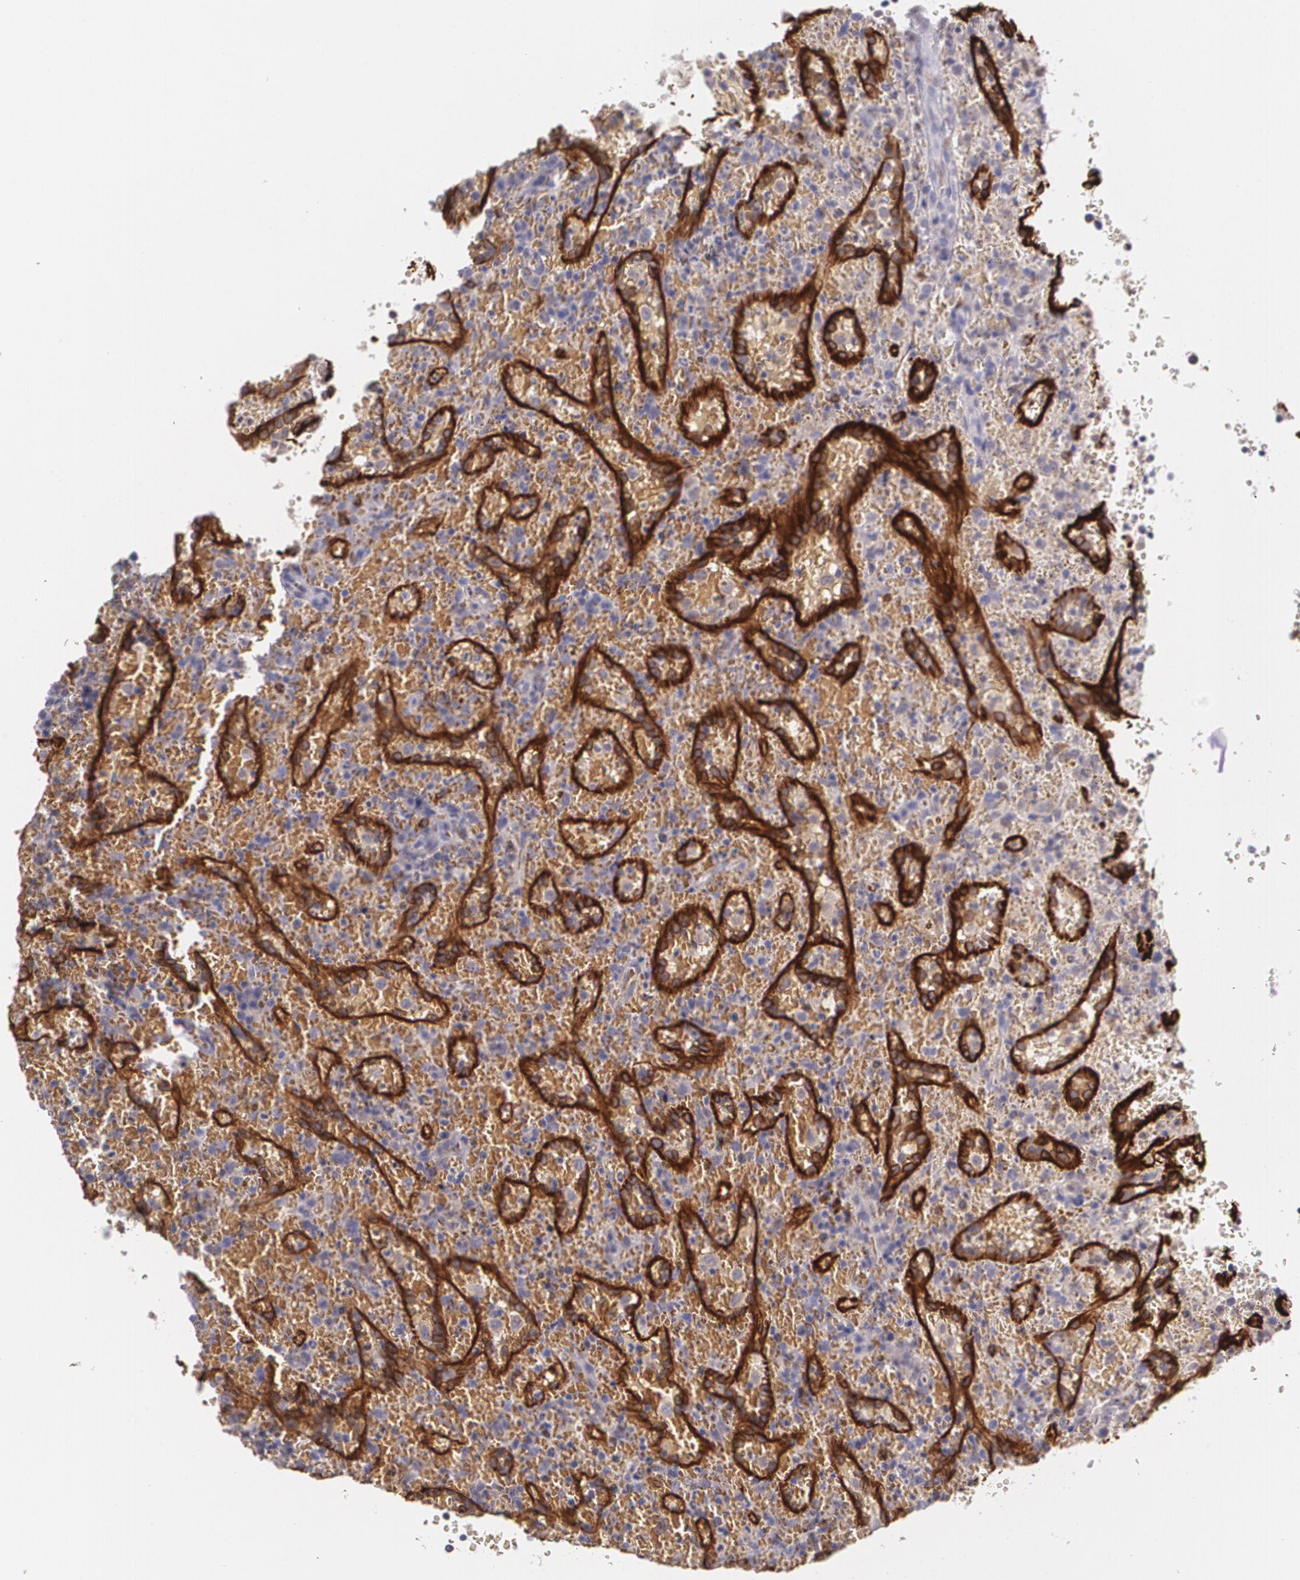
{"staining": {"intensity": "negative", "quantity": "none", "location": "none"}, "tissue": "lymphoma", "cell_type": "Tumor cells", "image_type": "cancer", "snomed": [{"axis": "morphology", "description": "Malignant lymphoma, non-Hodgkin's type, High grade"}, {"axis": "topography", "description": "Spleen"}, {"axis": "topography", "description": "Lymph node"}], "caption": "This image is of high-grade malignant lymphoma, non-Hodgkin's type stained with IHC to label a protein in brown with the nuclei are counter-stained blue. There is no positivity in tumor cells.", "gene": "RTN1", "patient": {"sex": "female", "age": 70}}